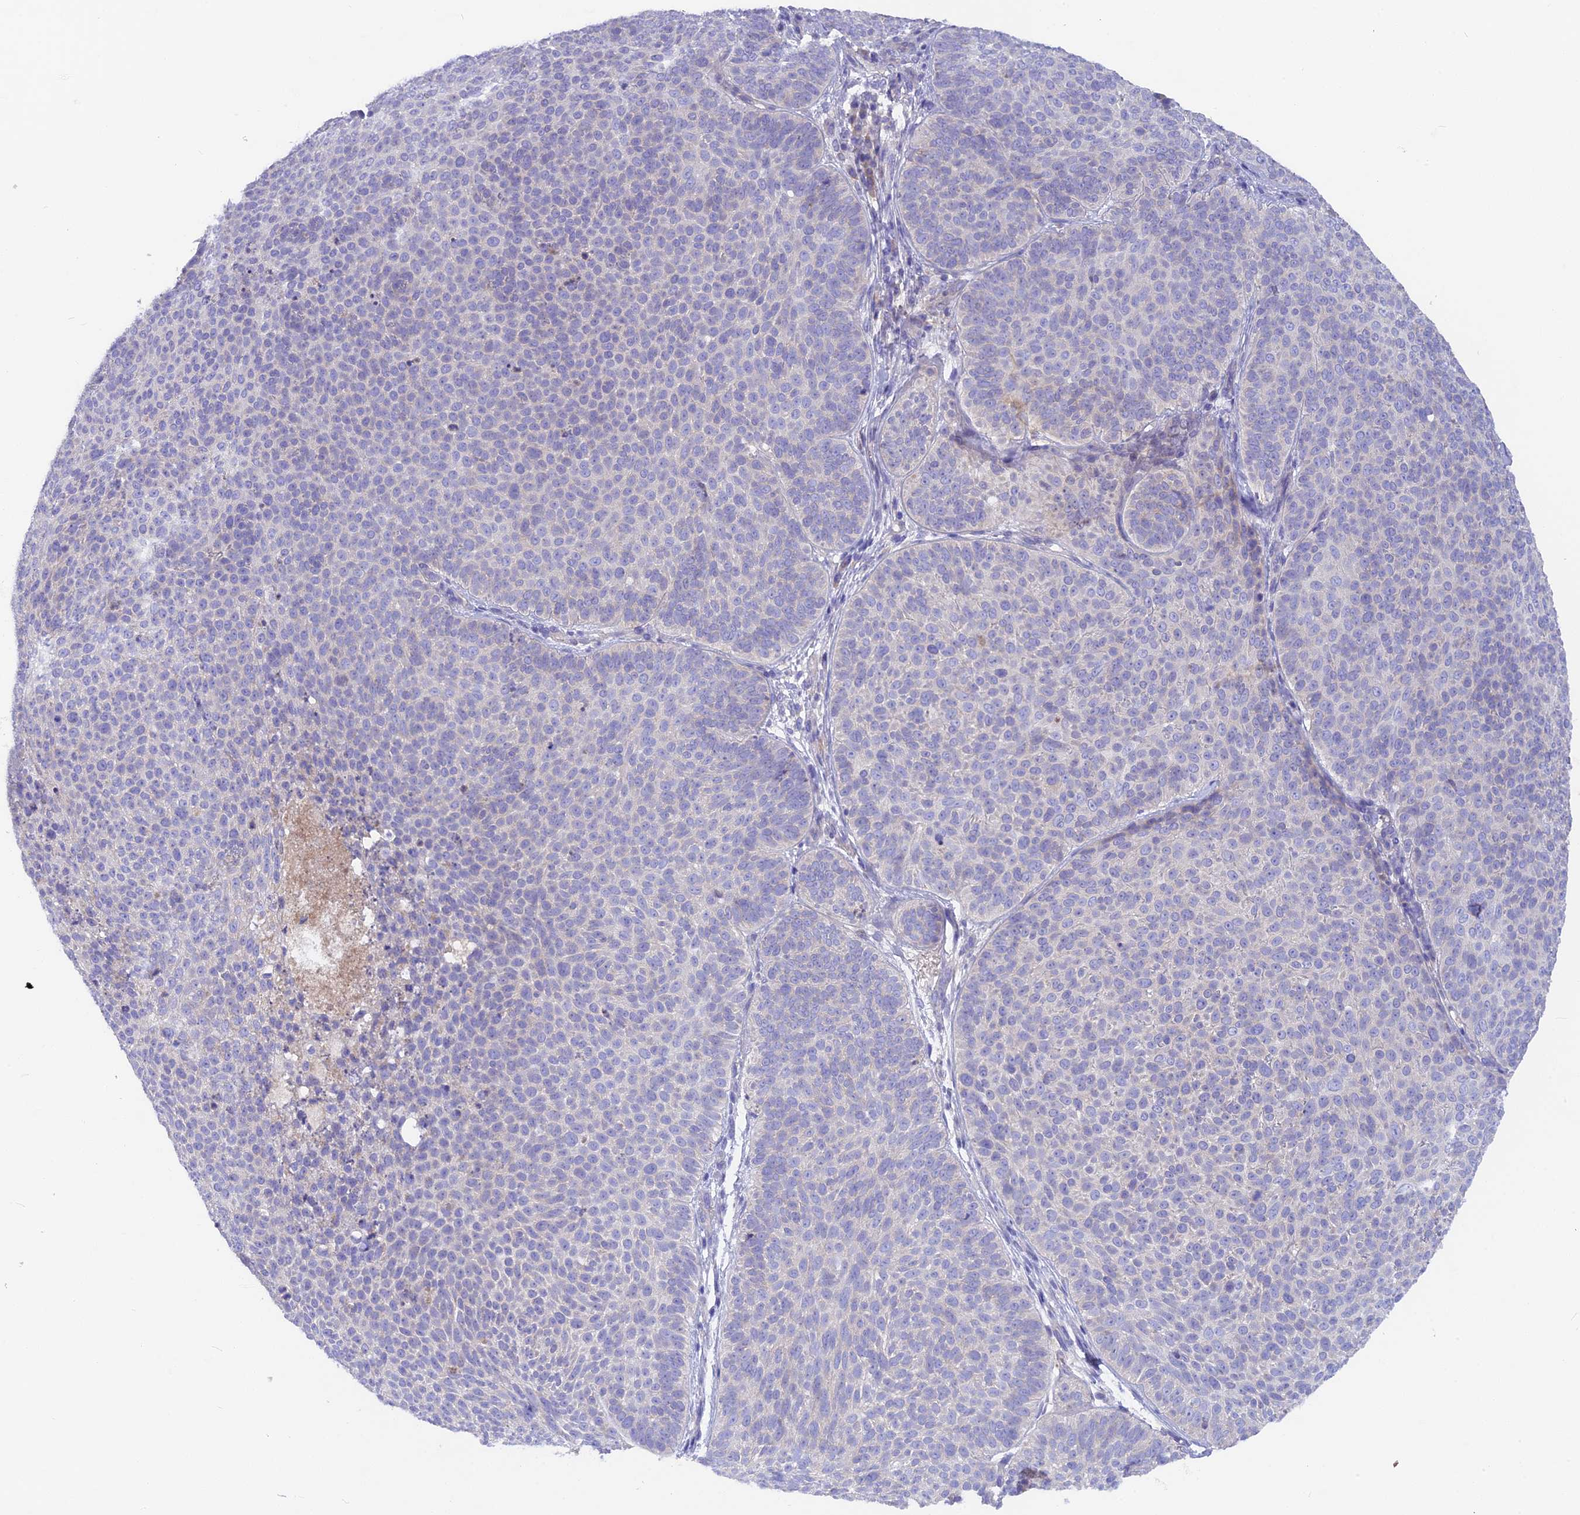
{"staining": {"intensity": "negative", "quantity": "none", "location": "none"}, "tissue": "skin cancer", "cell_type": "Tumor cells", "image_type": "cancer", "snomed": [{"axis": "morphology", "description": "Basal cell carcinoma"}, {"axis": "topography", "description": "Skin"}], "caption": "High magnification brightfield microscopy of skin basal cell carcinoma stained with DAB (3,3'-diaminobenzidine) (brown) and counterstained with hematoxylin (blue): tumor cells show no significant expression. The staining is performed using DAB (3,3'-diaminobenzidine) brown chromogen with nuclei counter-stained in using hematoxylin.", "gene": "PZP", "patient": {"sex": "male", "age": 85}}